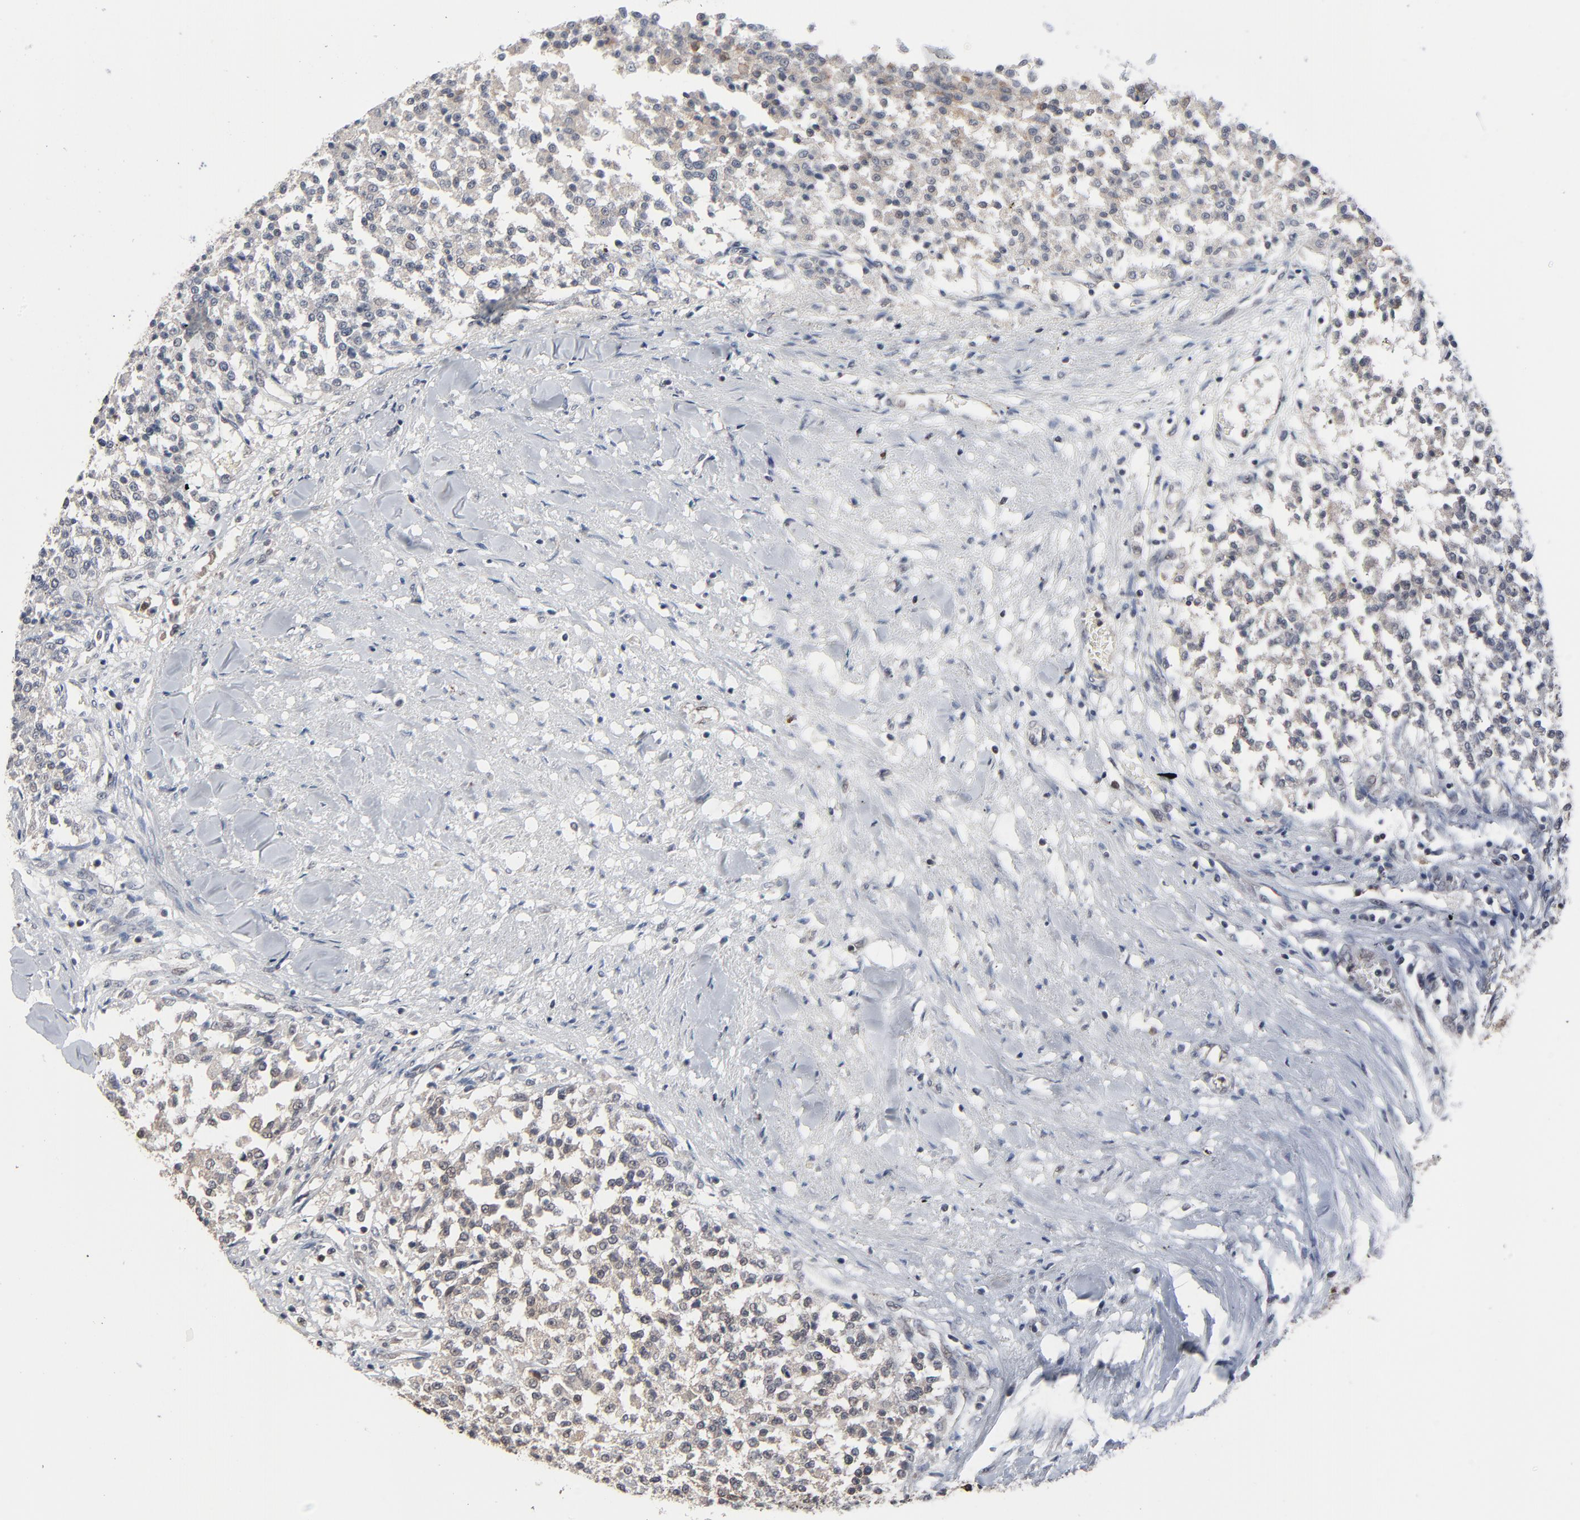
{"staining": {"intensity": "weak", "quantity": "<25%", "location": "cytoplasmic/membranous"}, "tissue": "testis cancer", "cell_type": "Tumor cells", "image_type": "cancer", "snomed": [{"axis": "morphology", "description": "Seminoma, NOS"}, {"axis": "topography", "description": "Testis"}], "caption": "Immunohistochemical staining of testis cancer reveals no significant staining in tumor cells. The staining is performed using DAB (3,3'-diaminobenzidine) brown chromogen with nuclei counter-stained in using hematoxylin.", "gene": "ZNF419", "patient": {"sex": "male", "age": 59}}